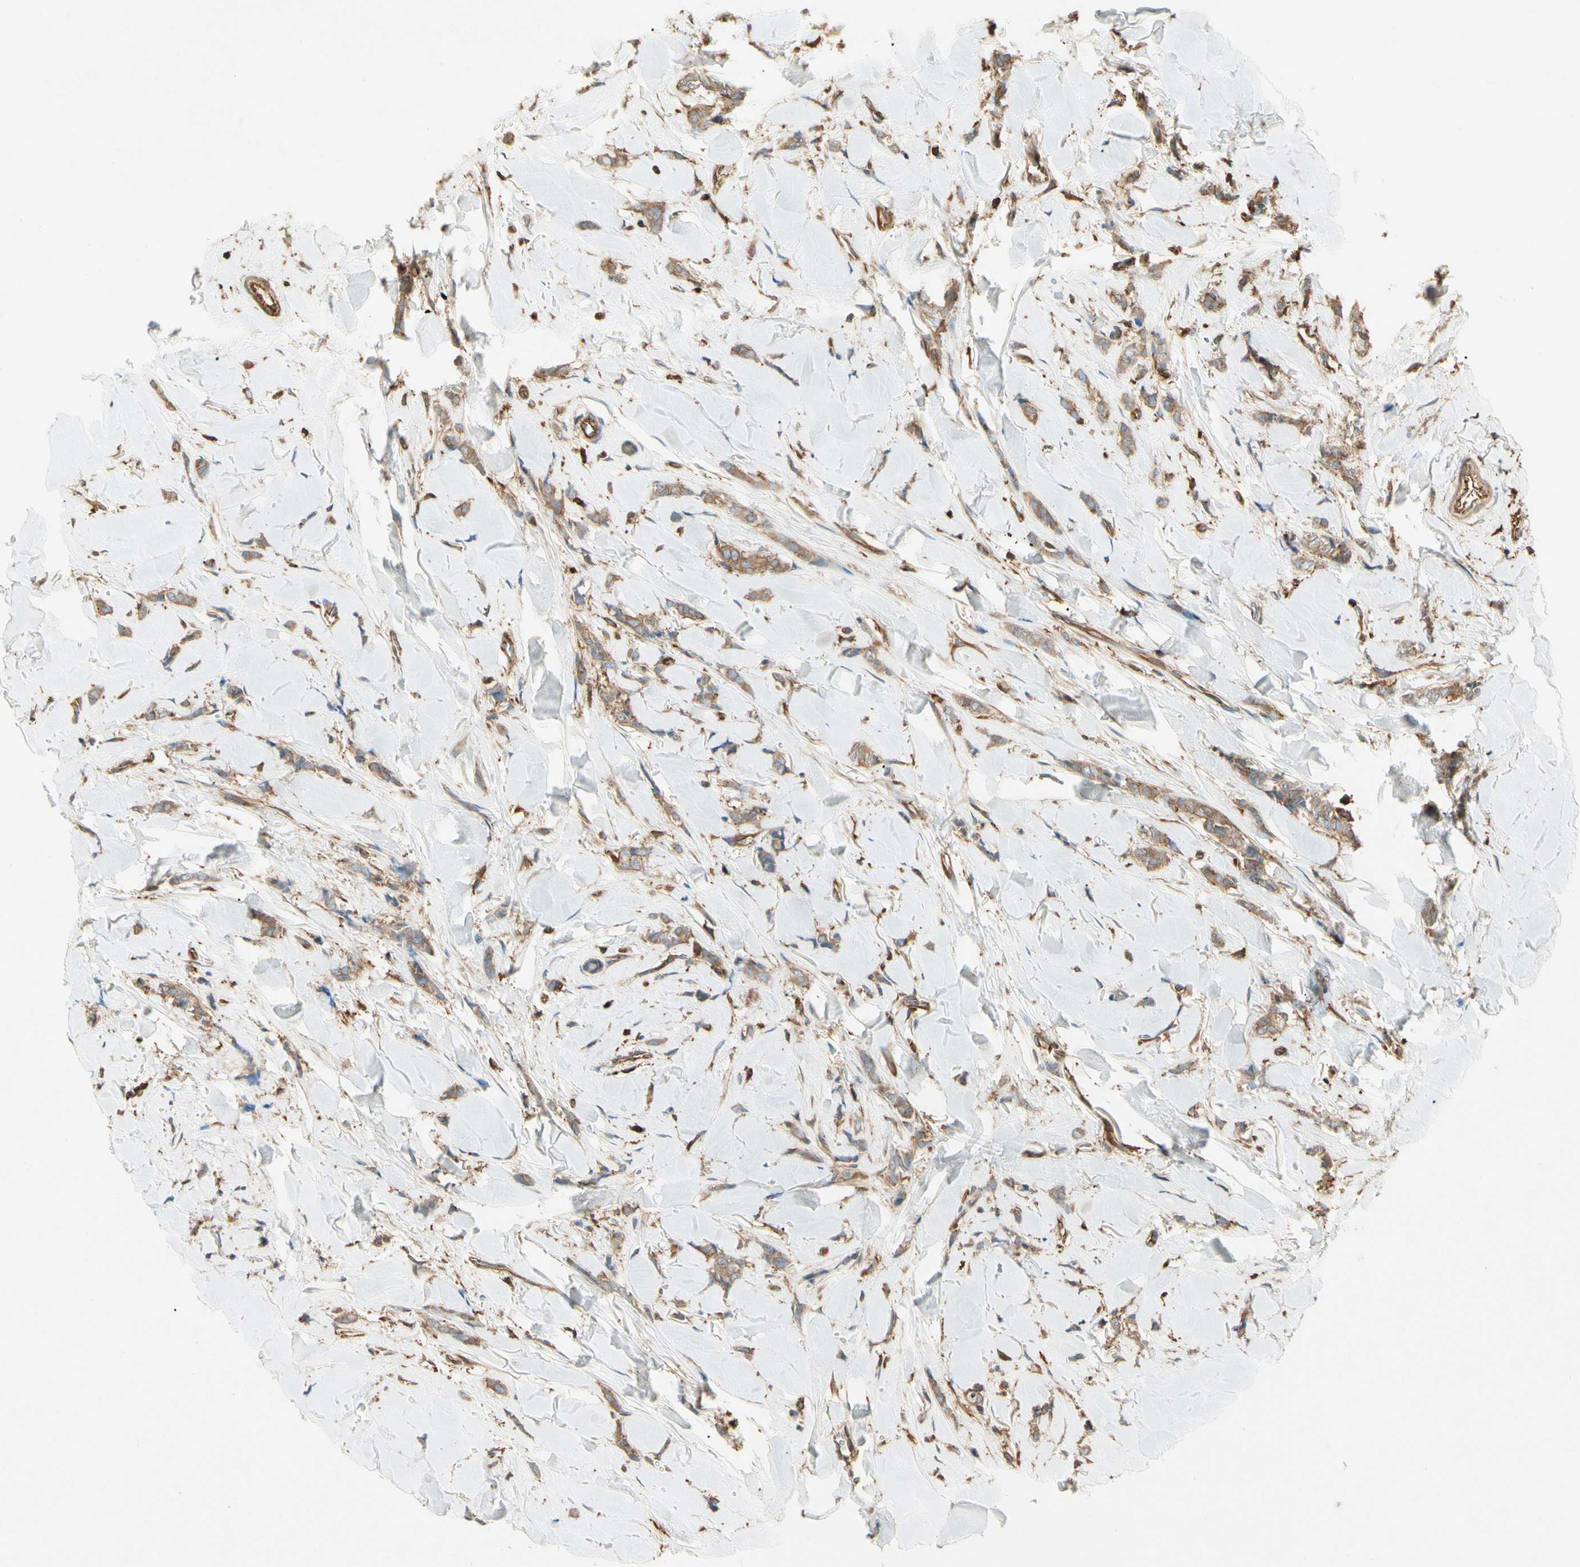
{"staining": {"intensity": "moderate", "quantity": ">75%", "location": "cytoplasmic/membranous"}, "tissue": "breast cancer", "cell_type": "Tumor cells", "image_type": "cancer", "snomed": [{"axis": "morphology", "description": "Lobular carcinoma"}, {"axis": "topography", "description": "Skin"}, {"axis": "topography", "description": "Breast"}], "caption": "Breast lobular carcinoma was stained to show a protein in brown. There is medium levels of moderate cytoplasmic/membranous positivity in approximately >75% of tumor cells.", "gene": "ARPC2", "patient": {"sex": "female", "age": 46}}